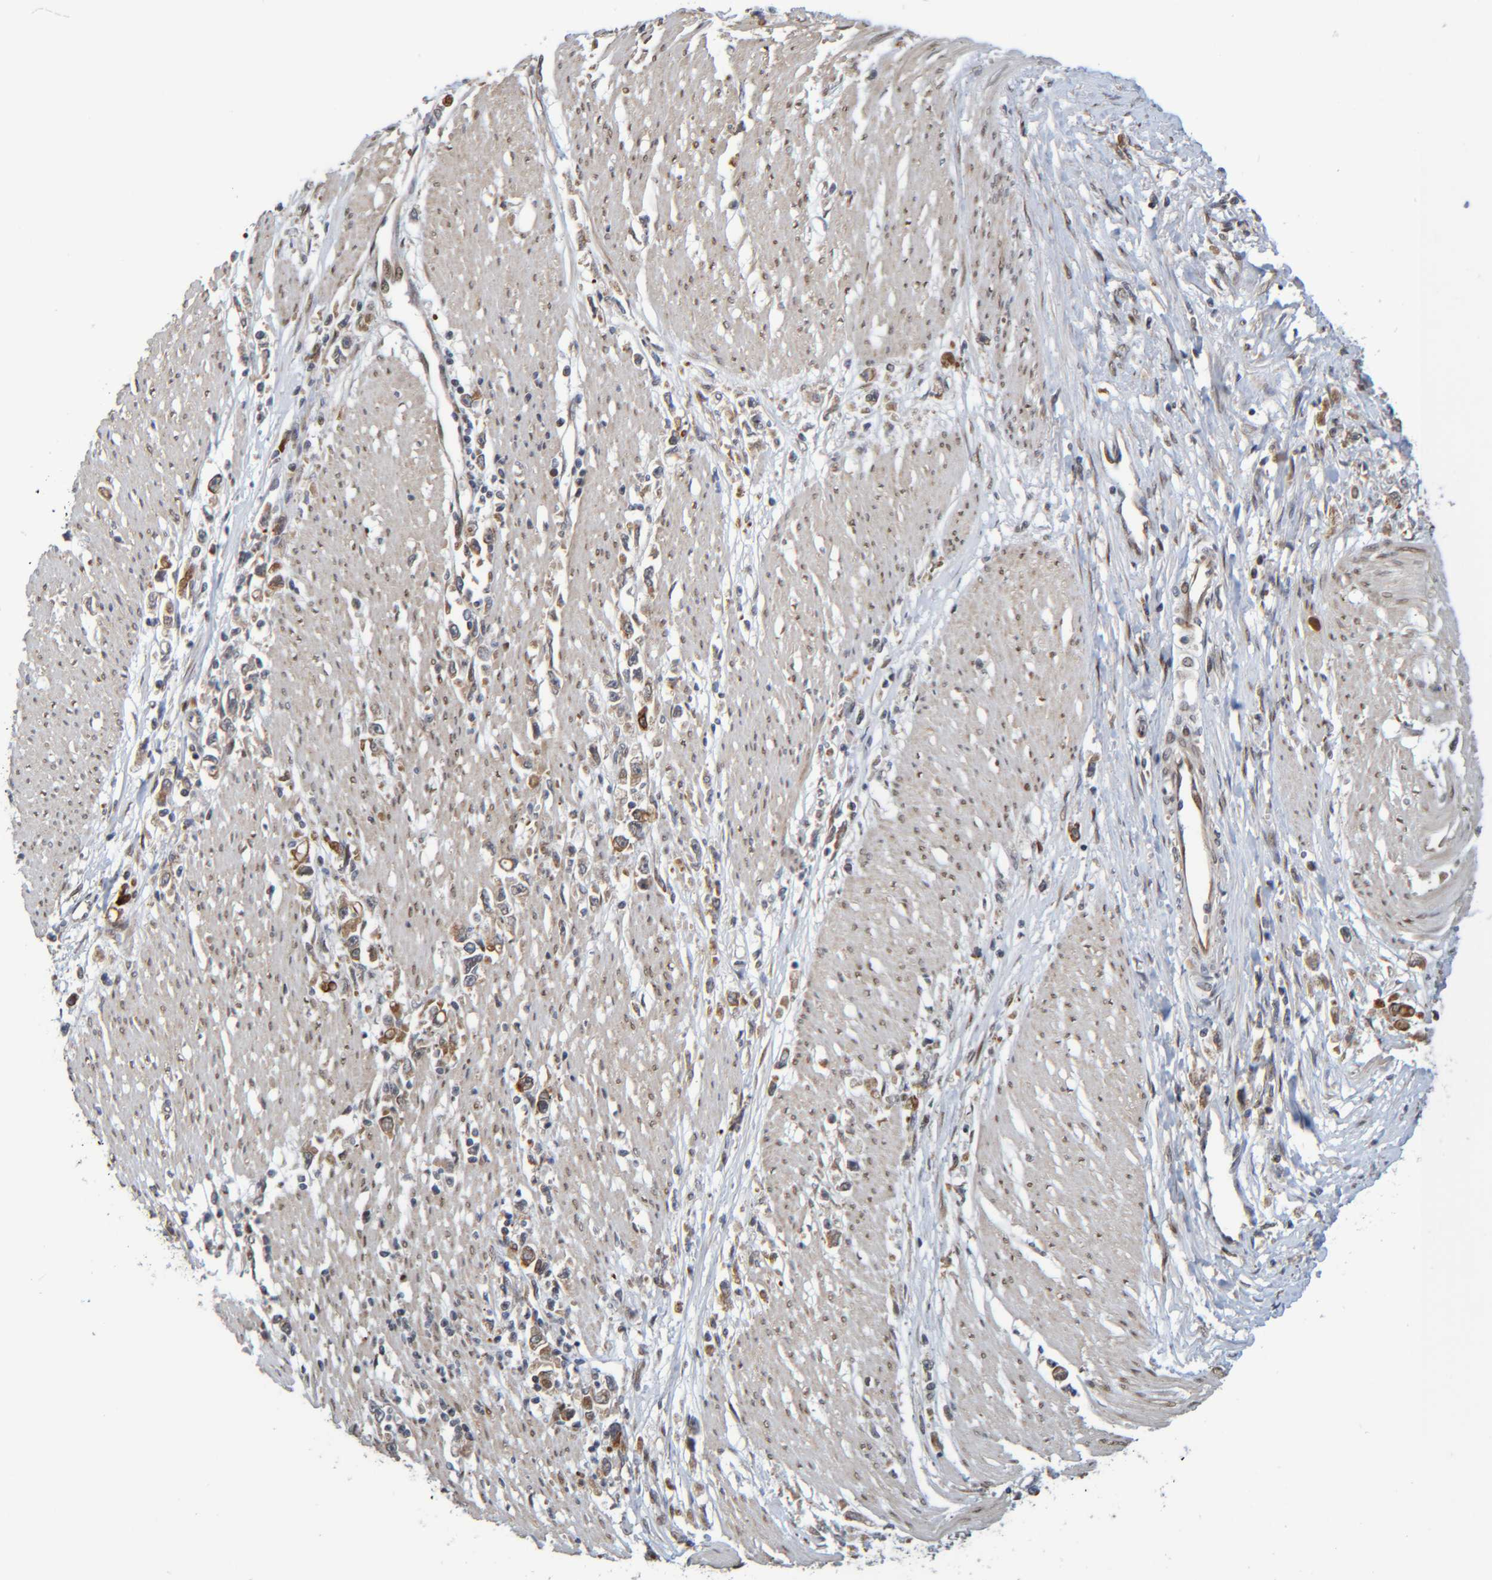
{"staining": {"intensity": "moderate", "quantity": "<25%", "location": "cytoplasmic/membranous"}, "tissue": "stomach cancer", "cell_type": "Tumor cells", "image_type": "cancer", "snomed": [{"axis": "morphology", "description": "Adenocarcinoma, NOS"}, {"axis": "topography", "description": "Stomach"}], "caption": "The immunohistochemical stain highlights moderate cytoplasmic/membranous staining in tumor cells of stomach cancer (adenocarcinoma) tissue.", "gene": "CCDC57", "patient": {"sex": "female", "age": 59}}